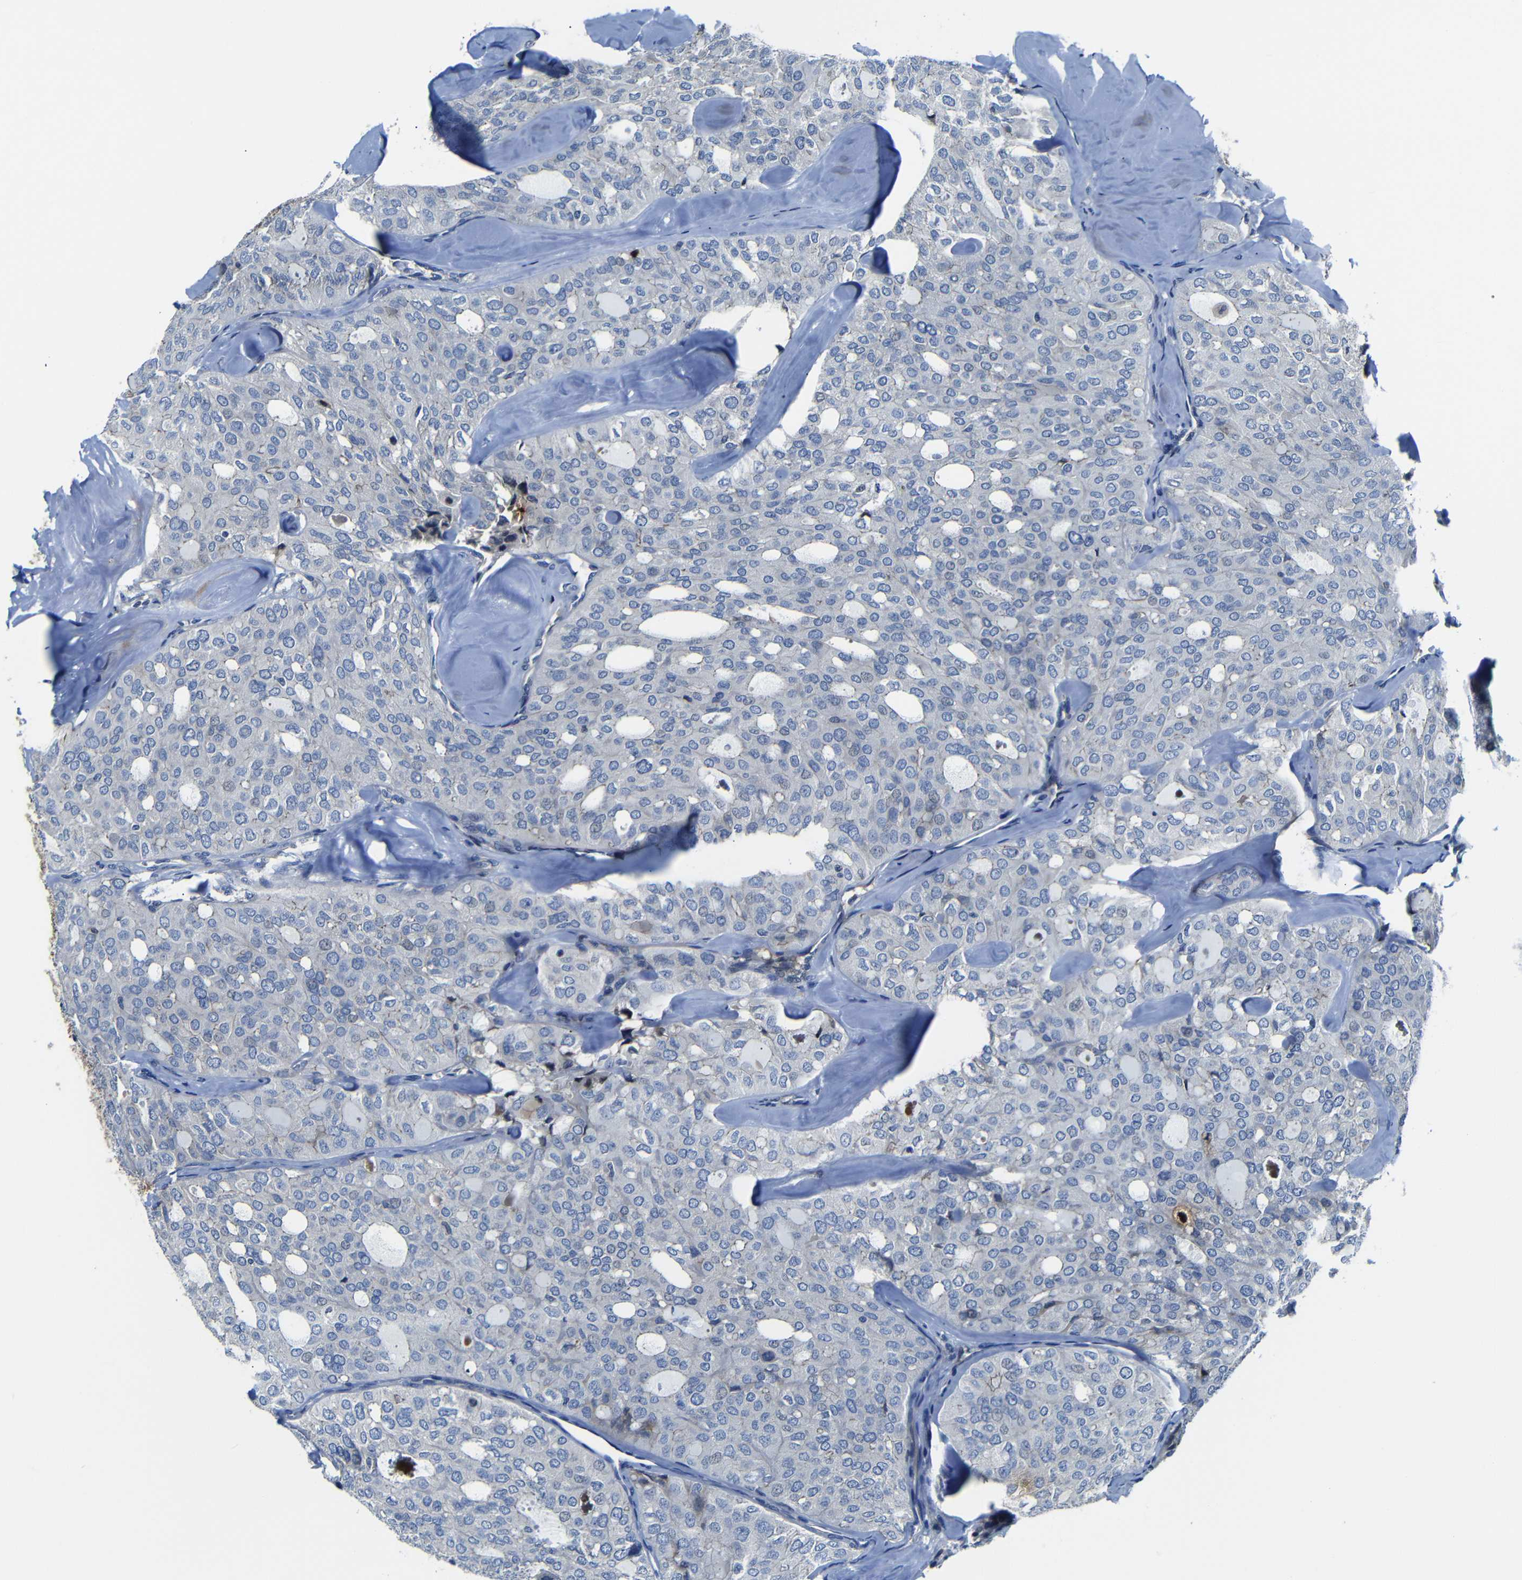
{"staining": {"intensity": "negative", "quantity": "none", "location": "none"}, "tissue": "thyroid cancer", "cell_type": "Tumor cells", "image_type": "cancer", "snomed": [{"axis": "morphology", "description": "Follicular adenoma carcinoma, NOS"}, {"axis": "topography", "description": "Thyroid gland"}], "caption": "This is a micrograph of immunohistochemistry staining of follicular adenoma carcinoma (thyroid), which shows no positivity in tumor cells.", "gene": "AFDN", "patient": {"sex": "male", "age": 75}}